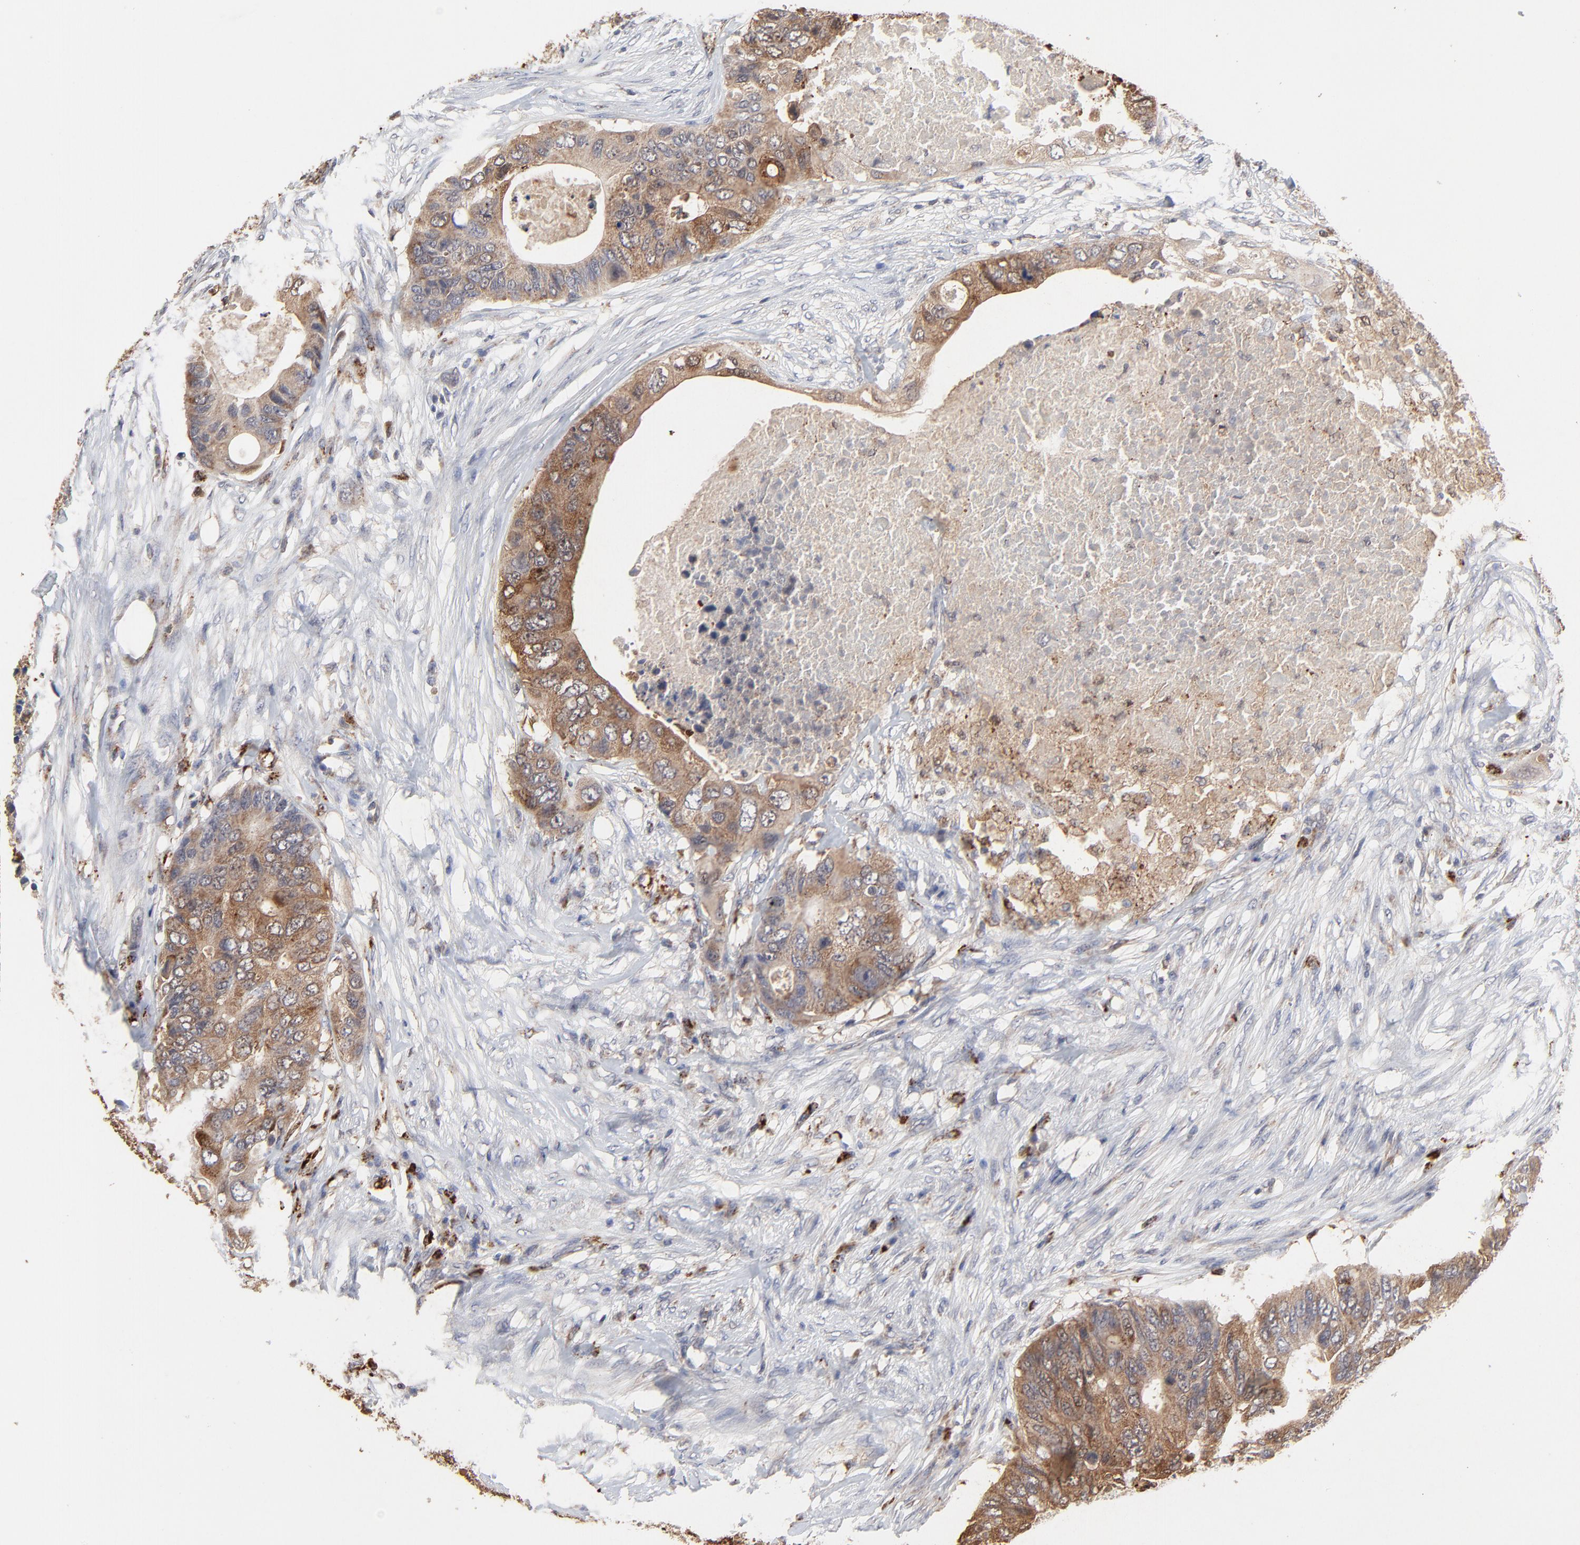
{"staining": {"intensity": "moderate", "quantity": ">75%", "location": "cytoplasmic/membranous"}, "tissue": "colorectal cancer", "cell_type": "Tumor cells", "image_type": "cancer", "snomed": [{"axis": "morphology", "description": "Adenocarcinoma, NOS"}, {"axis": "topography", "description": "Colon"}], "caption": "Approximately >75% of tumor cells in colorectal adenocarcinoma show moderate cytoplasmic/membranous protein positivity as visualized by brown immunohistochemical staining.", "gene": "LGALS3", "patient": {"sex": "male", "age": 71}}